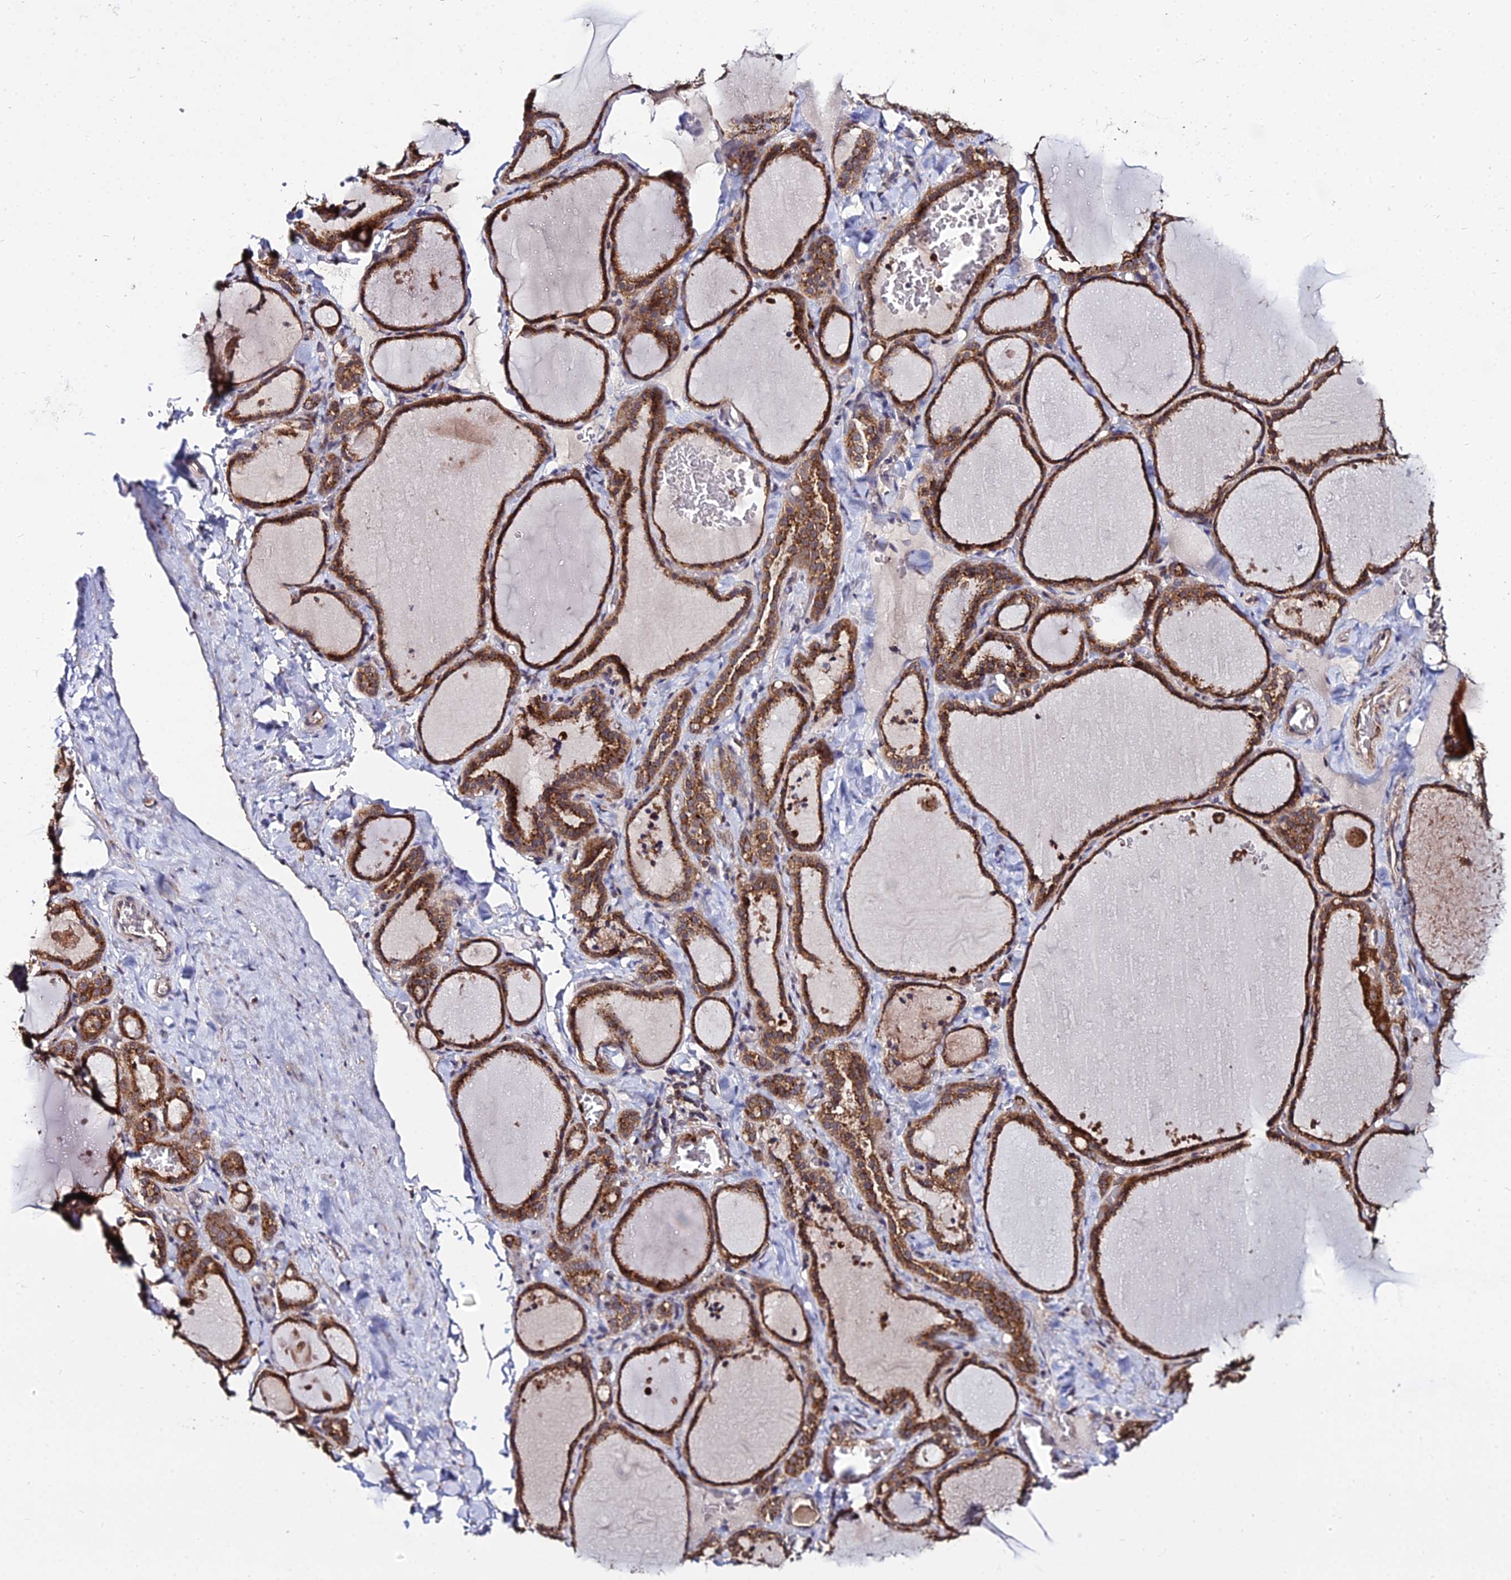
{"staining": {"intensity": "strong", "quantity": ">75%", "location": "cytoplasmic/membranous"}, "tissue": "thyroid gland", "cell_type": "Glandular cells", "image_type": "normal", "snomed": [{"axis": "morphology", "description": "Normal tissue, NOS"}, {"axis": "topography", "description": "Thyroid gland"}], "caption": "Immunohistochemistry (IHC) photomicrograph of benign thyroid gland: human thyroid gland stained using immunohistochemistry (IHC) demonstrates high levels of strong protein expression localized specifically in the cytoplasmic/membranous of glandular cells, appearing as a cytoplasmic/membranous brown color.", "gene": "ENSG00000258465", "patient": {"sex": "female", "age": 22}}